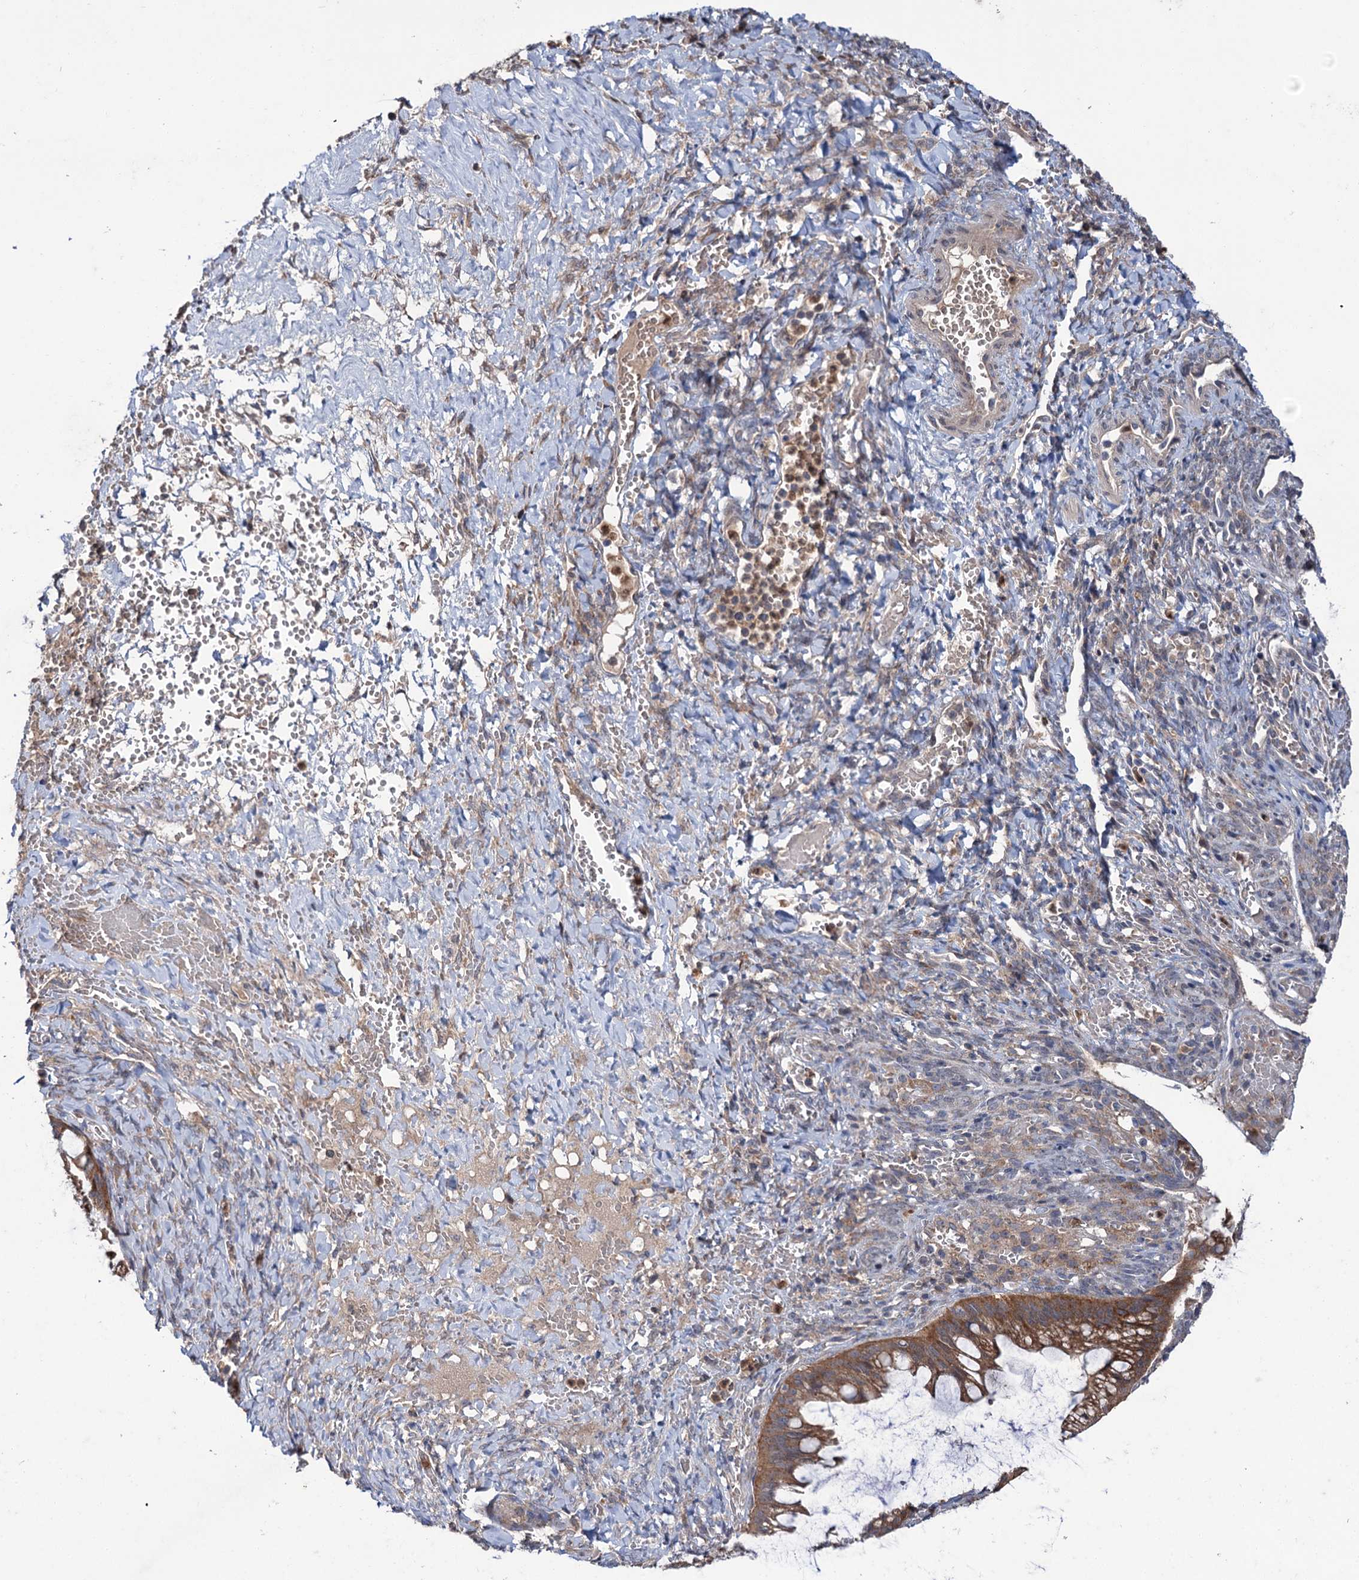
{"staining": {"intensity": "moderate", "quantity": ">75%", "location": "cytoplasmic/membranous"}, "tissue": "ovarian cancer", "cell_type": "Tumor cells", "image_type": "cancer", "snomed": [{"axis": "morphology", "description": "Cystadenocarcinoma, mucinous, NOS"}, {"axis": "topography", "description": "Ovary"}], "caption": "High-magnification brightfield microscopy of ovarian cancer (mucinous cystadenocarcinoma) stained with DAB (brown) and counterstained with hematoxylin (blue). tumor cells exhibit moderate cytoplasmic/membranous expression is identified in about>75% of cells.", "gene": "PTPN3", "patient": {"sex": "female", "age": 73}}